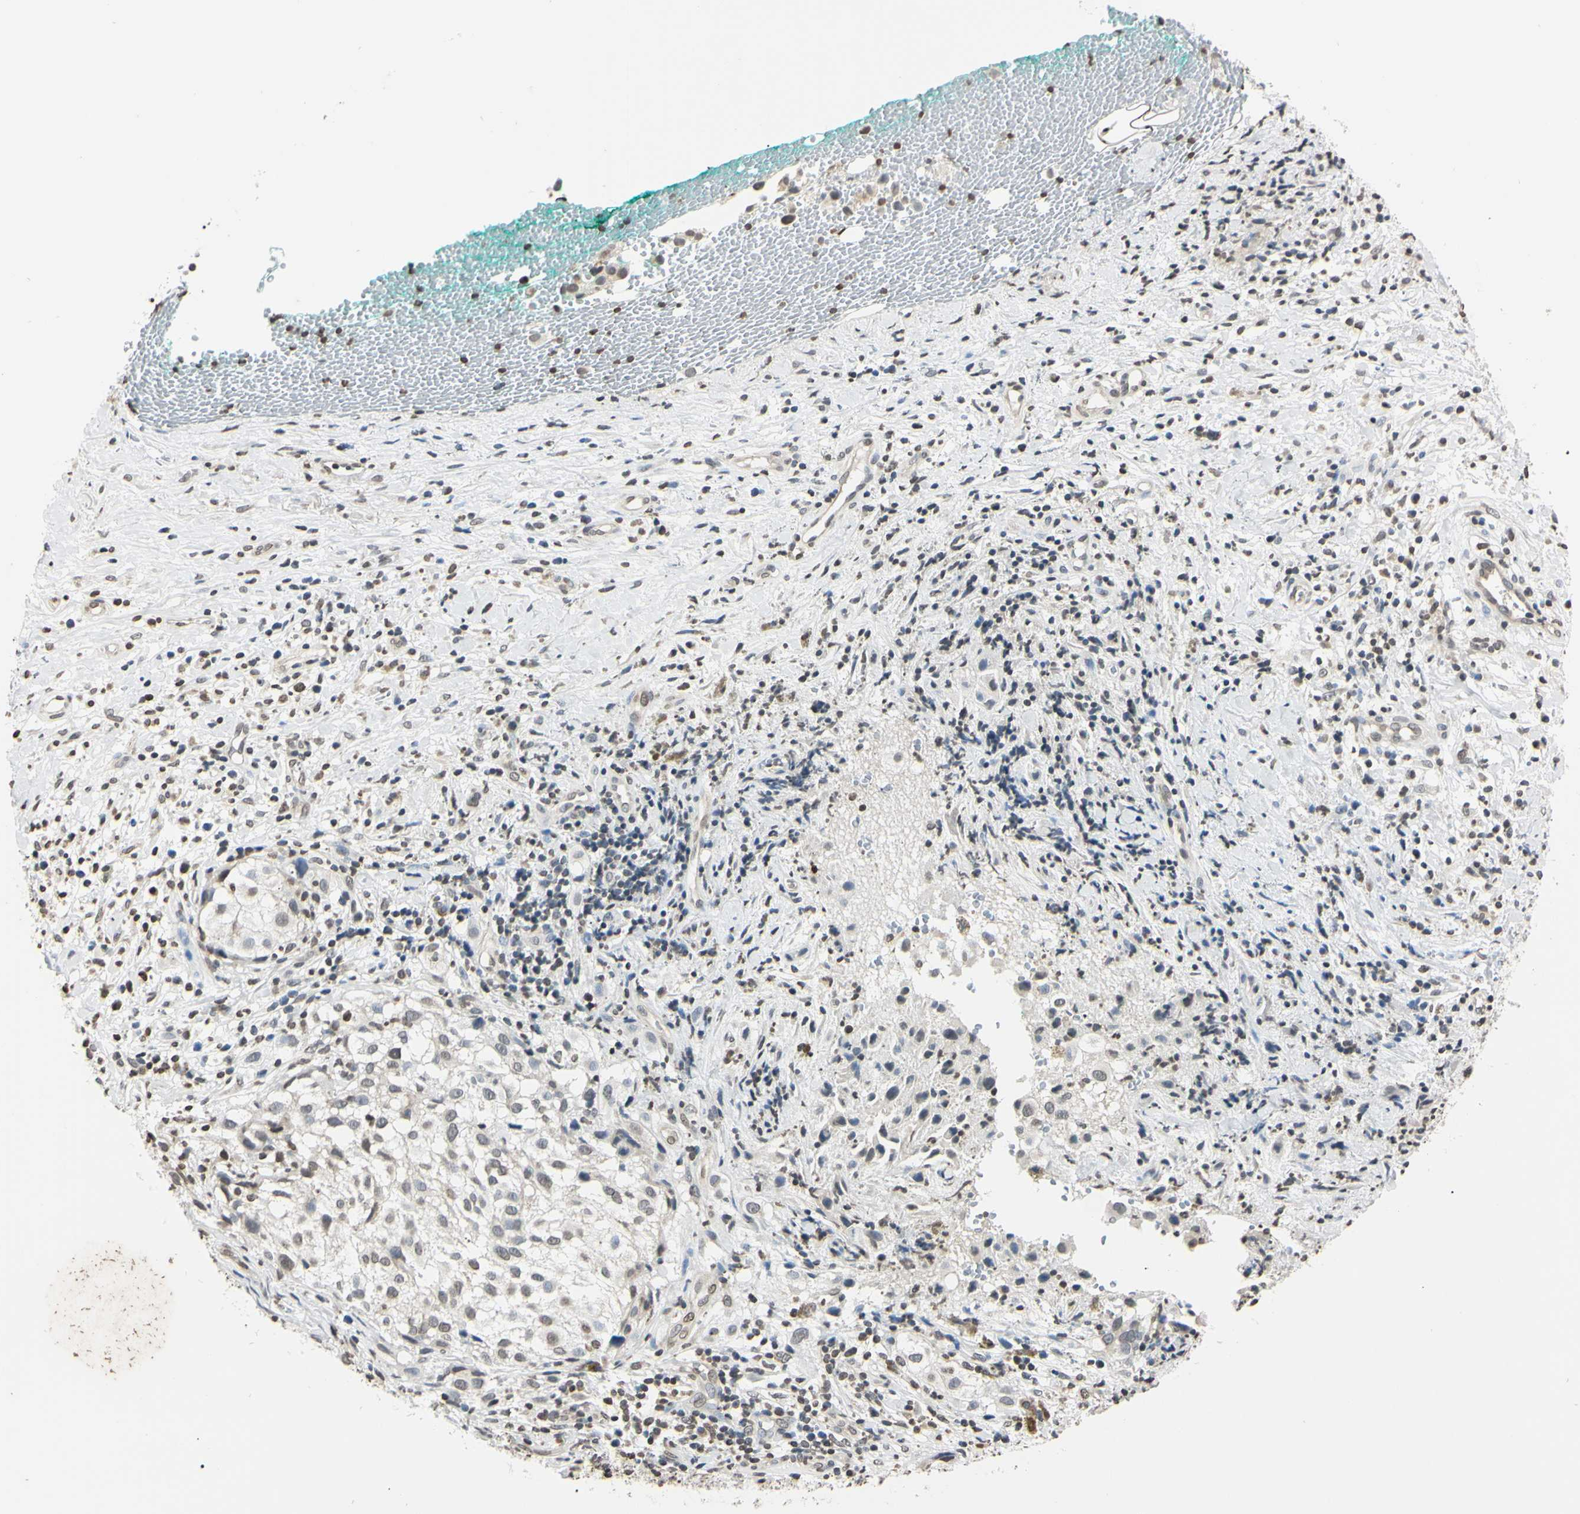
{"staining": {"intensity": "weak", "quantity": "25%-75%", "location": "nuclear"}, "tissue": "melanoma", "cell_type": "Tumor cells", "image_type": "cancer", "snomed": [{"axis": "morphology", "description": "Necrosis, NOS"}, {"axis": "morphology", "description": "Malignant melanoma, NOS"}, {"axis": "topography", "description": "Skin"}], "caption": "The image reveals immunohistochemical staining of malignant melanoma. There is weak nuclear expression is identified in about 25%-75% of tumor cells.", "gene": "CDC45", "patient": {"sex": "female", "age": 87}}